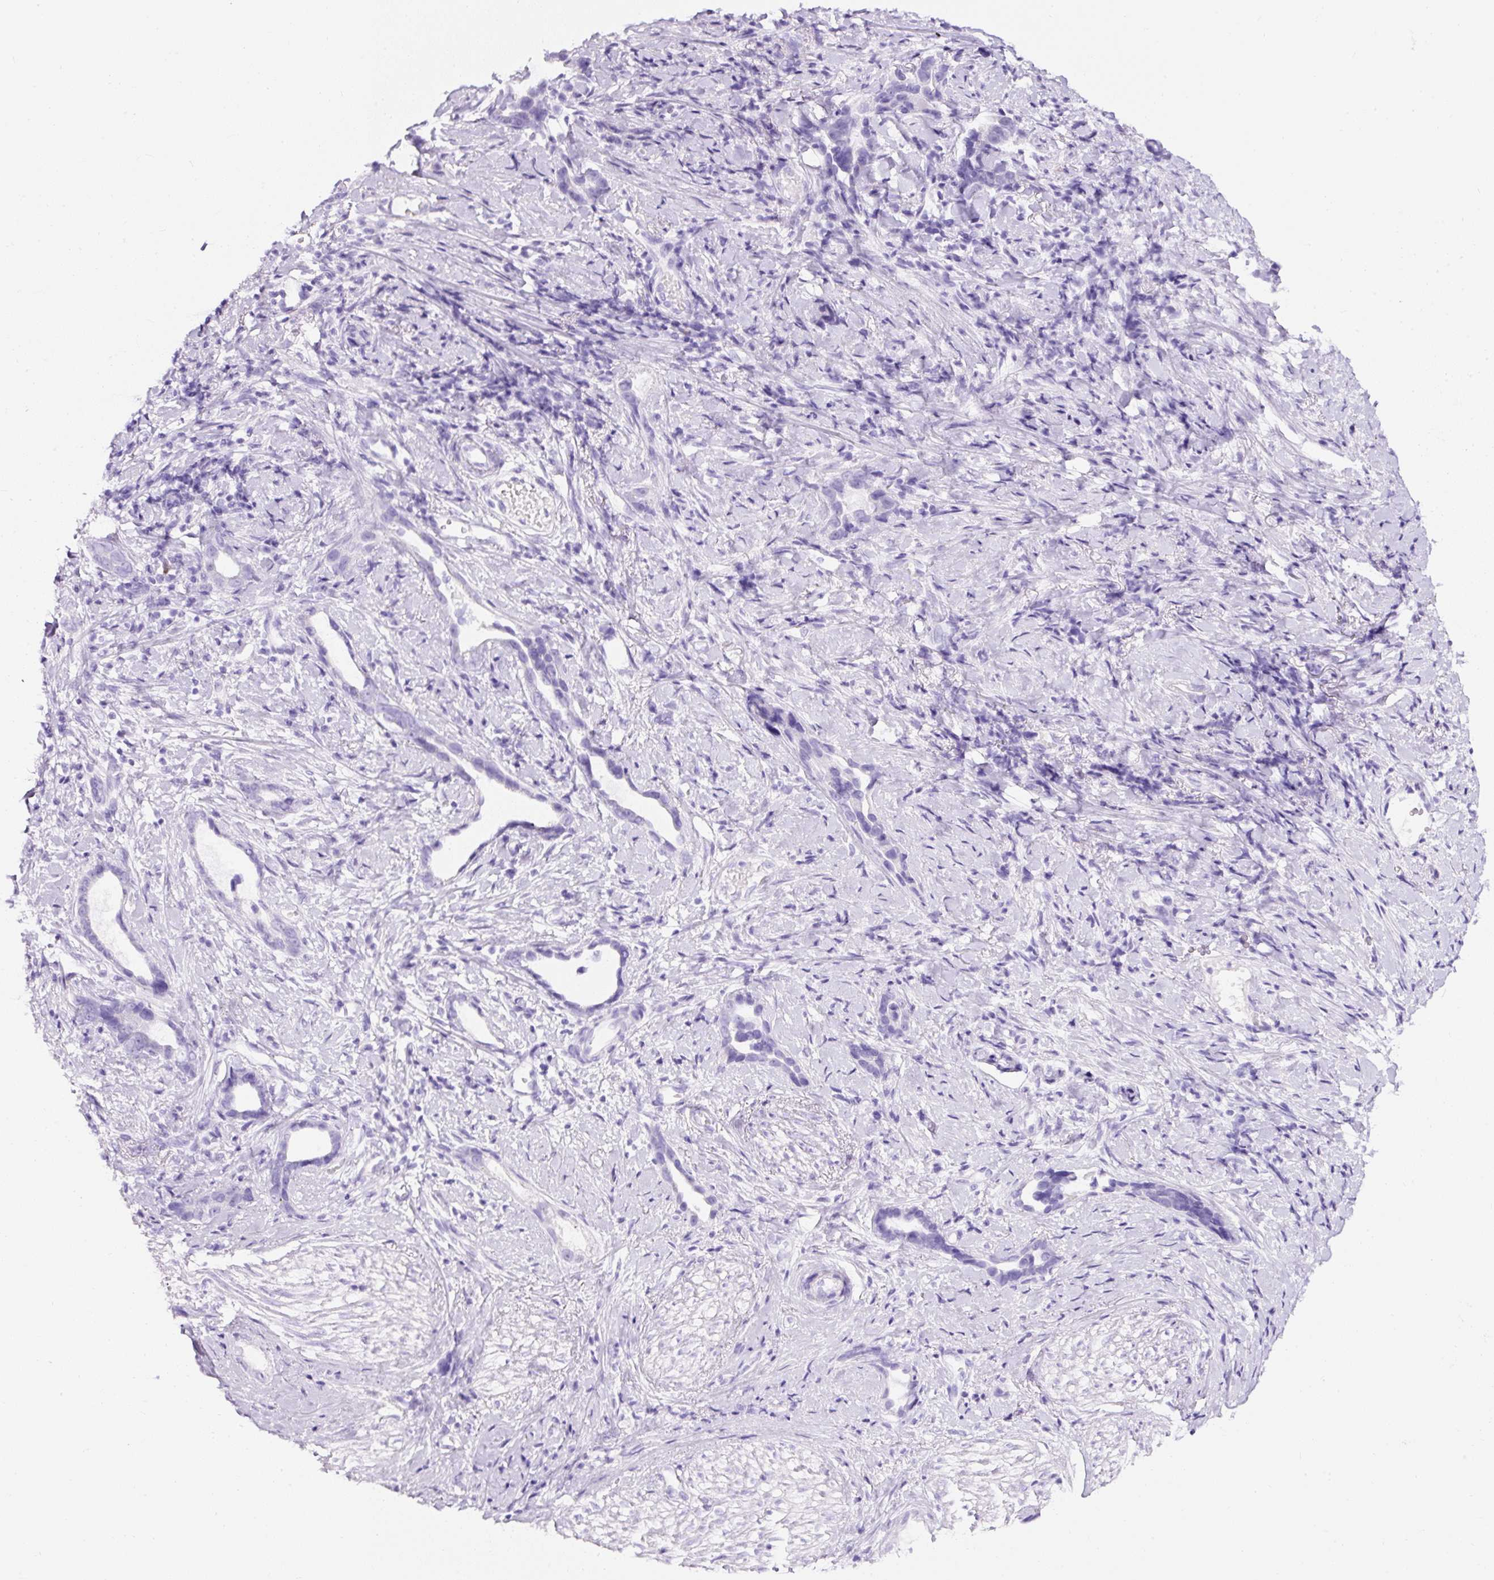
{"staining": {"intensity": "negative", "quantity": "none", "location": "none"}, "tissue": "stomach cancer", "cell_type": "Tumor cells", "image_type": "cancer", "snomed": [{"axis": "morphology", "description": "Adenocarcinoma, NOS"}, {"axis": "topography", "description": "Stomach"}], "caption": "High magnification brightfield microscopy of stomach cancer (adenocarcinoma) stained with DAB (3,3'-diaminobenzidine) (brown) and counterstained with hematoxylin (blue): tumor cells show no significant positivity.", "gene": "TMEM200B", "patient": {"sex": "male", "age": 55}}